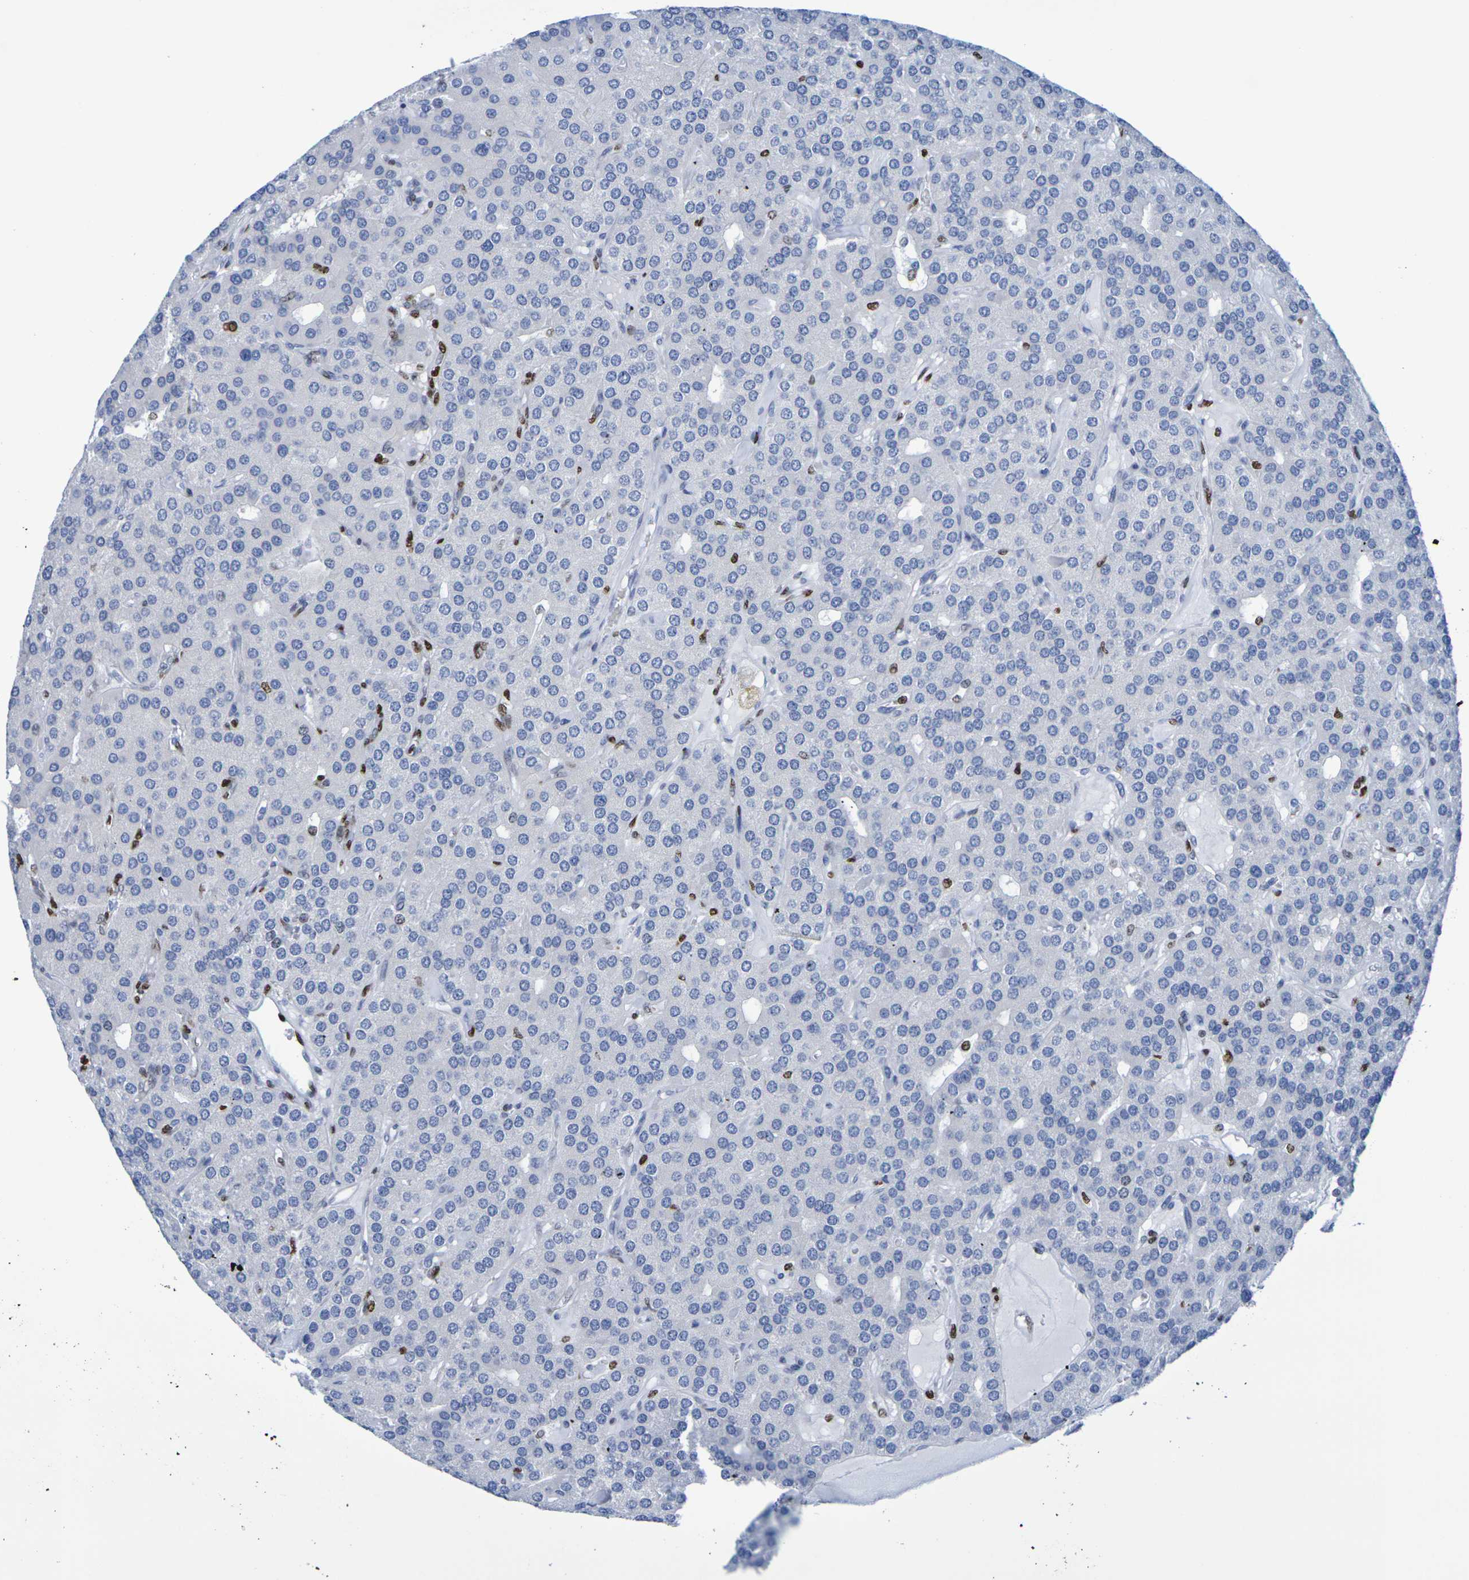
{"staining": {"intensity": "negative", "quantity": "none", "location": "none"}, "tissue": "parathyroid gland", "cell_type": "Glandular cells", "image_type": "normal", "snomed": [{"axis": "morphology", "description": "Normal tissue, NOS"}, {"axis": "morphology", "description": "Adenoma, NOS"}, {"axis": "topography", "description": "Parathyroid gland"}], "caption": "Immunohistochemistry (IHC) photomicrograph of benign parathyroid gland: human parathyroid gland stained with DAB displays no significant protein staining in glandular cells.", "gene": "H1", "patient": {"sex": "female", "age": 86}}